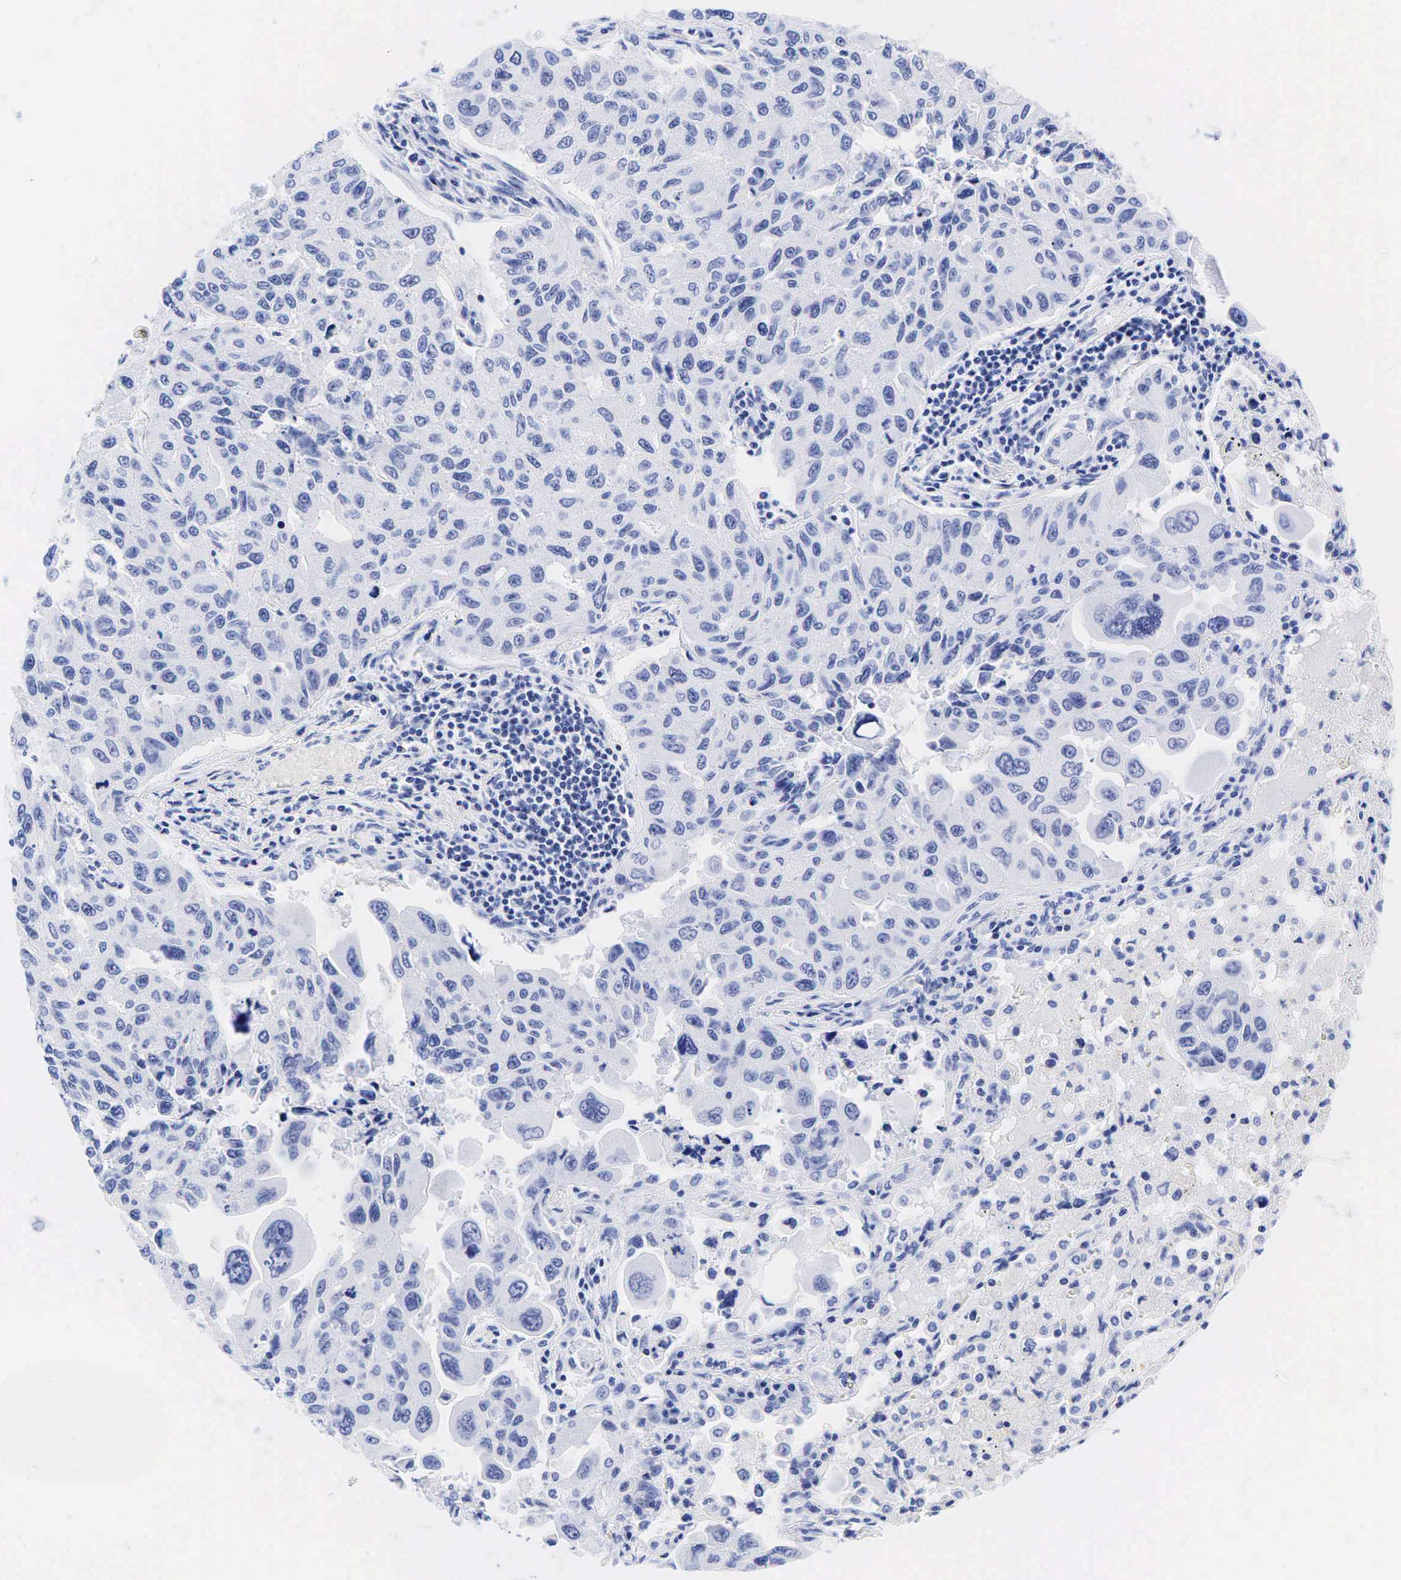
{"staining": {"intensity": "negative", "quantity": "none", "location": "none"}, "tissue": "lung cancer", "cell_type": "Tumor cells", "image_type": "cancer", "snomed": [{"axis": "morphology", "description": "Adenocarcinoma, NOS"}, {"axis": "topography", "description": "Lung"}], "caption": "DAB immunohistochemical staining of human lung cancer (adenocarcinoma) reveals no significant expression in tumor cells.", "gene": "CHGA", "patient": {"sex": "male", "age": 64}}